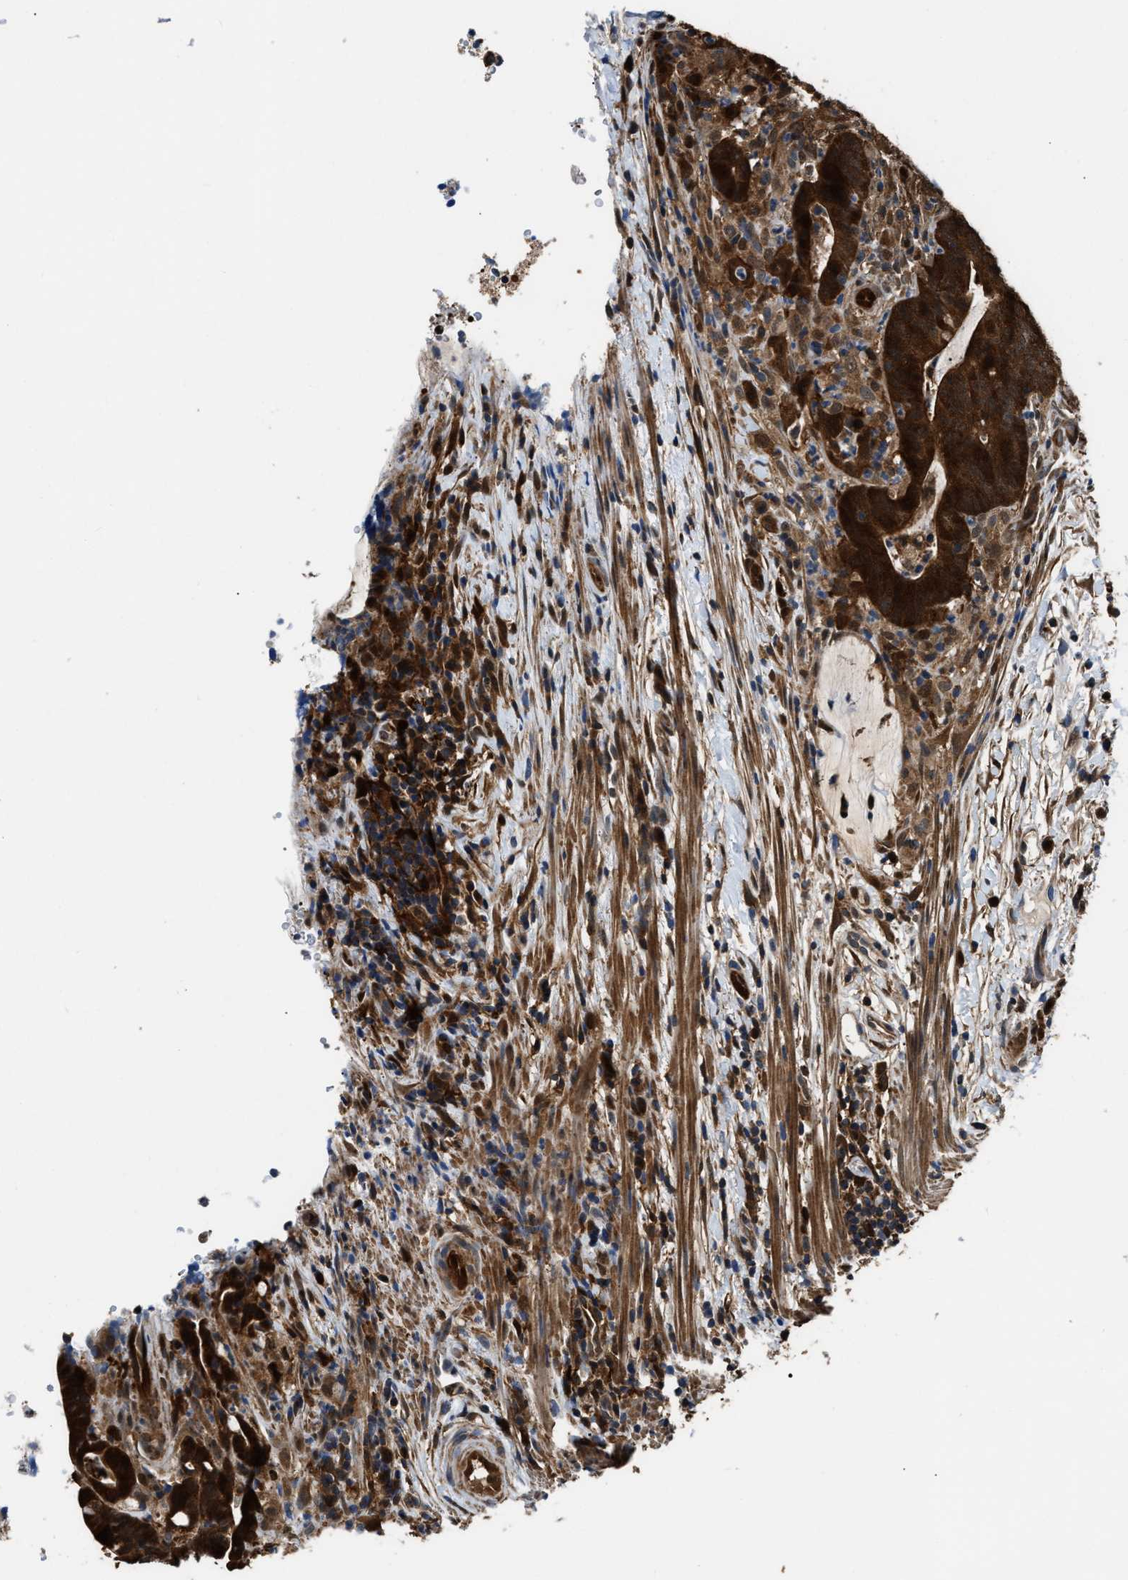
{"staining": {"intensity": "strong", "quantity": ">75%", "location": "cytoplasmic/membranous"}, "tissue": "colorectal cancer", "cell_type": "Tumor cells", "image_type": "cancer", "snomed": [{"axis": "morphology", "description": "Adenocarcinoma, NOS"}, {"axis": "topography", "description": "Colon"}], "caption": "A histopathology image showing strong cytoplasmic/membranous positivity in approximately >75% of tumor cells in colorectal cancer, as visualized by brown immunohistochemical staining.", "gene": "PPA1", "patient": {"sex": "female", "age": 66}}